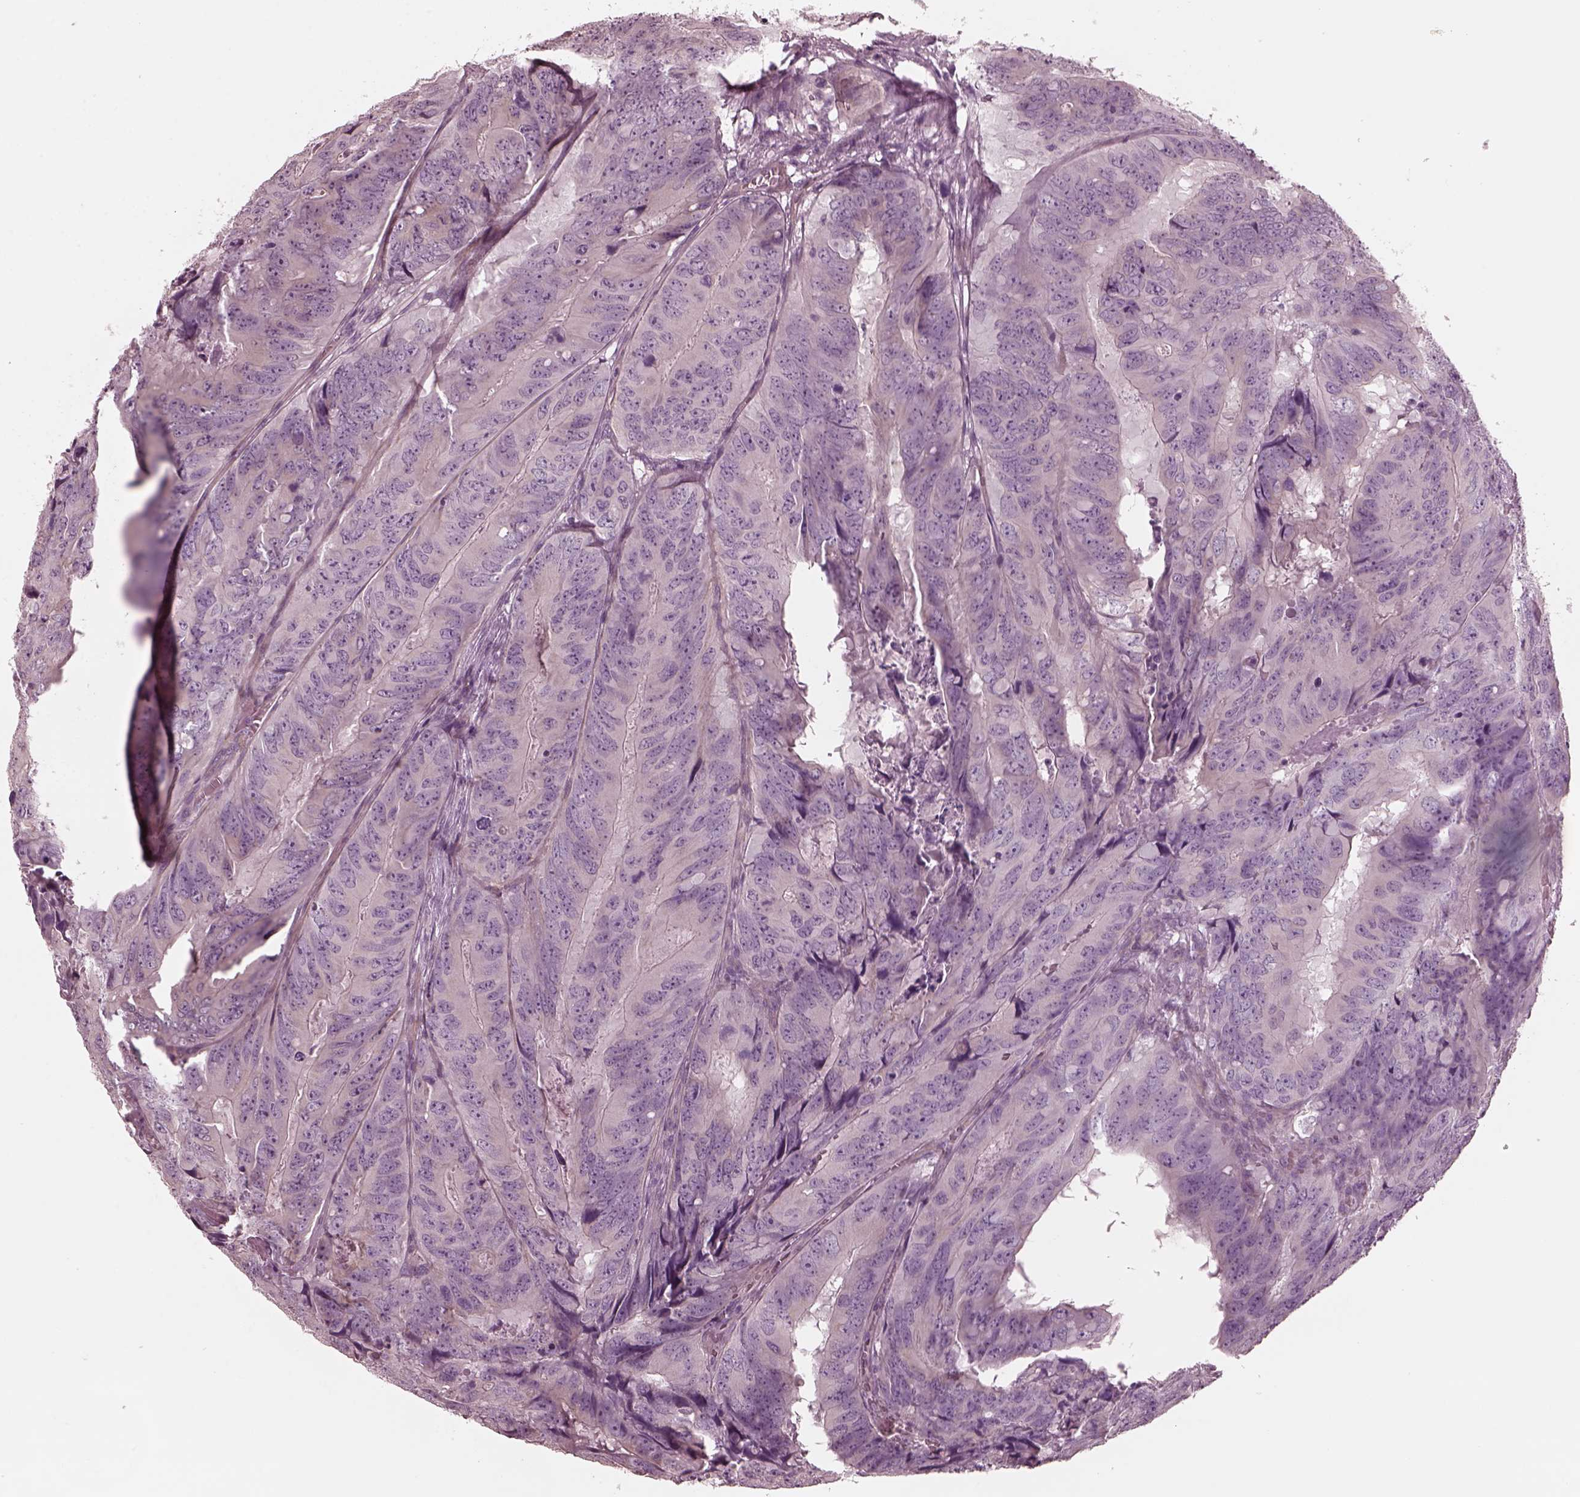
{"staining": {"intensity": "negative", "quantity": "none", "location": "none"}, "tissue": "colorectal cancer", "cell_type": "Tumor cells", "image_type": "cancer", "snomed": [{"axis": "morphology", "description": "Adenocarcinoma, NOS"}, {"axis": "topography", "description": "Colon"}], "caption": "Tumor cells are negative for brown protein staining in adenocarcinoma (colorectal).", "gene": "KIF6", "patient": {"sex": "male", "age": 79}}